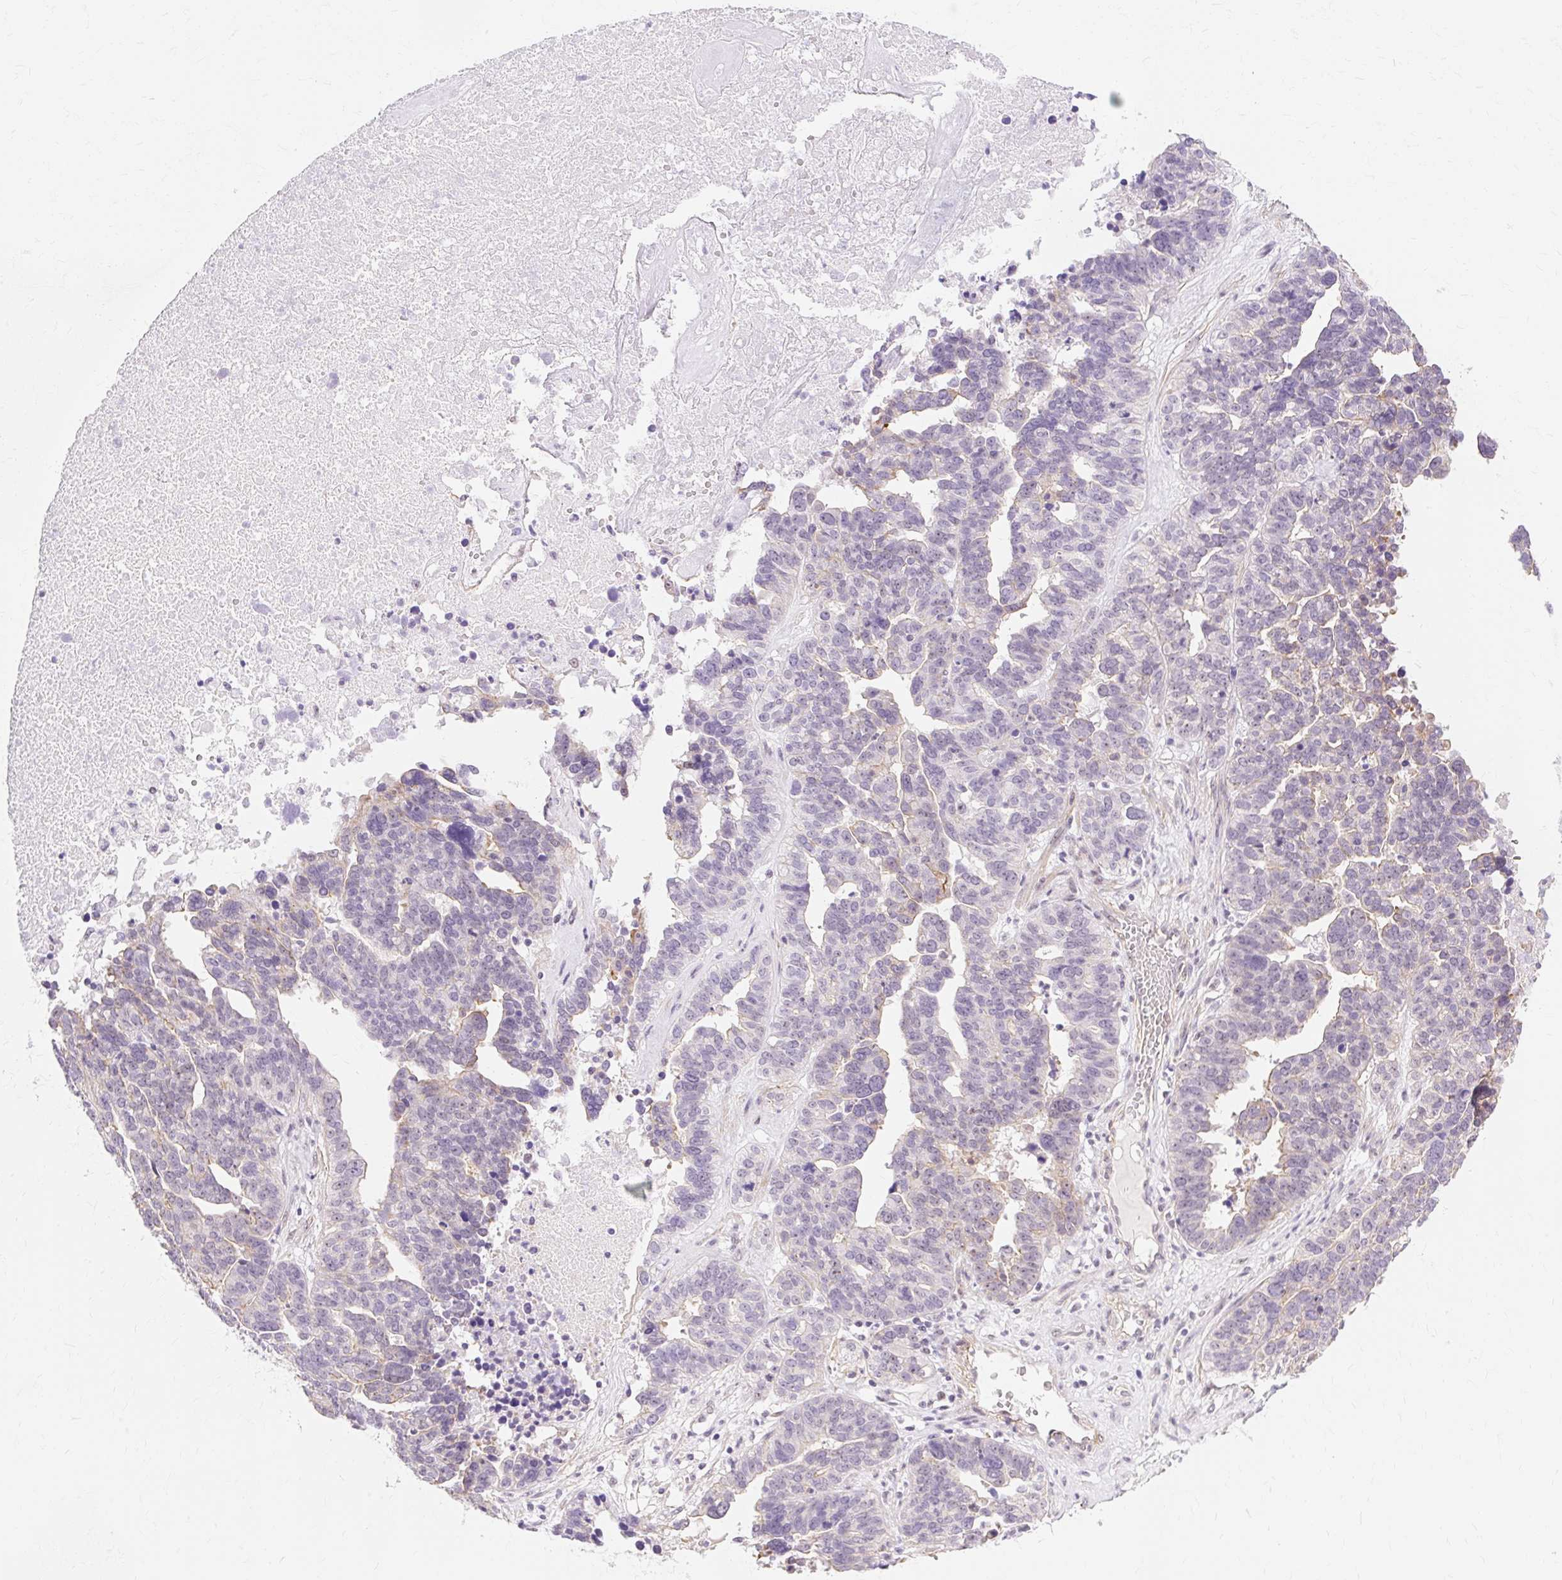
{"staining": {"intensity": "moderate", "quantity": "<25%", "location": "nuclear"}, "tissue": "ovarian cancer", "cell_type": "Tumor cells", "image_type": "cancer", "snomed": [{"axis": "morphology", "description": "Cystadenocarcinoma, serous, NOS"}, {"axis": "topography", "description": "Ovary"}], "caption": "The image reveals immunohistochemical staining of serous cystadenocarcinoma (ovarian). There is moderate nuclear staining is identified in approximately <25% of tumor cells.", "gene": "OBP2A", "patient": {"sex": "female", "age": 59}}